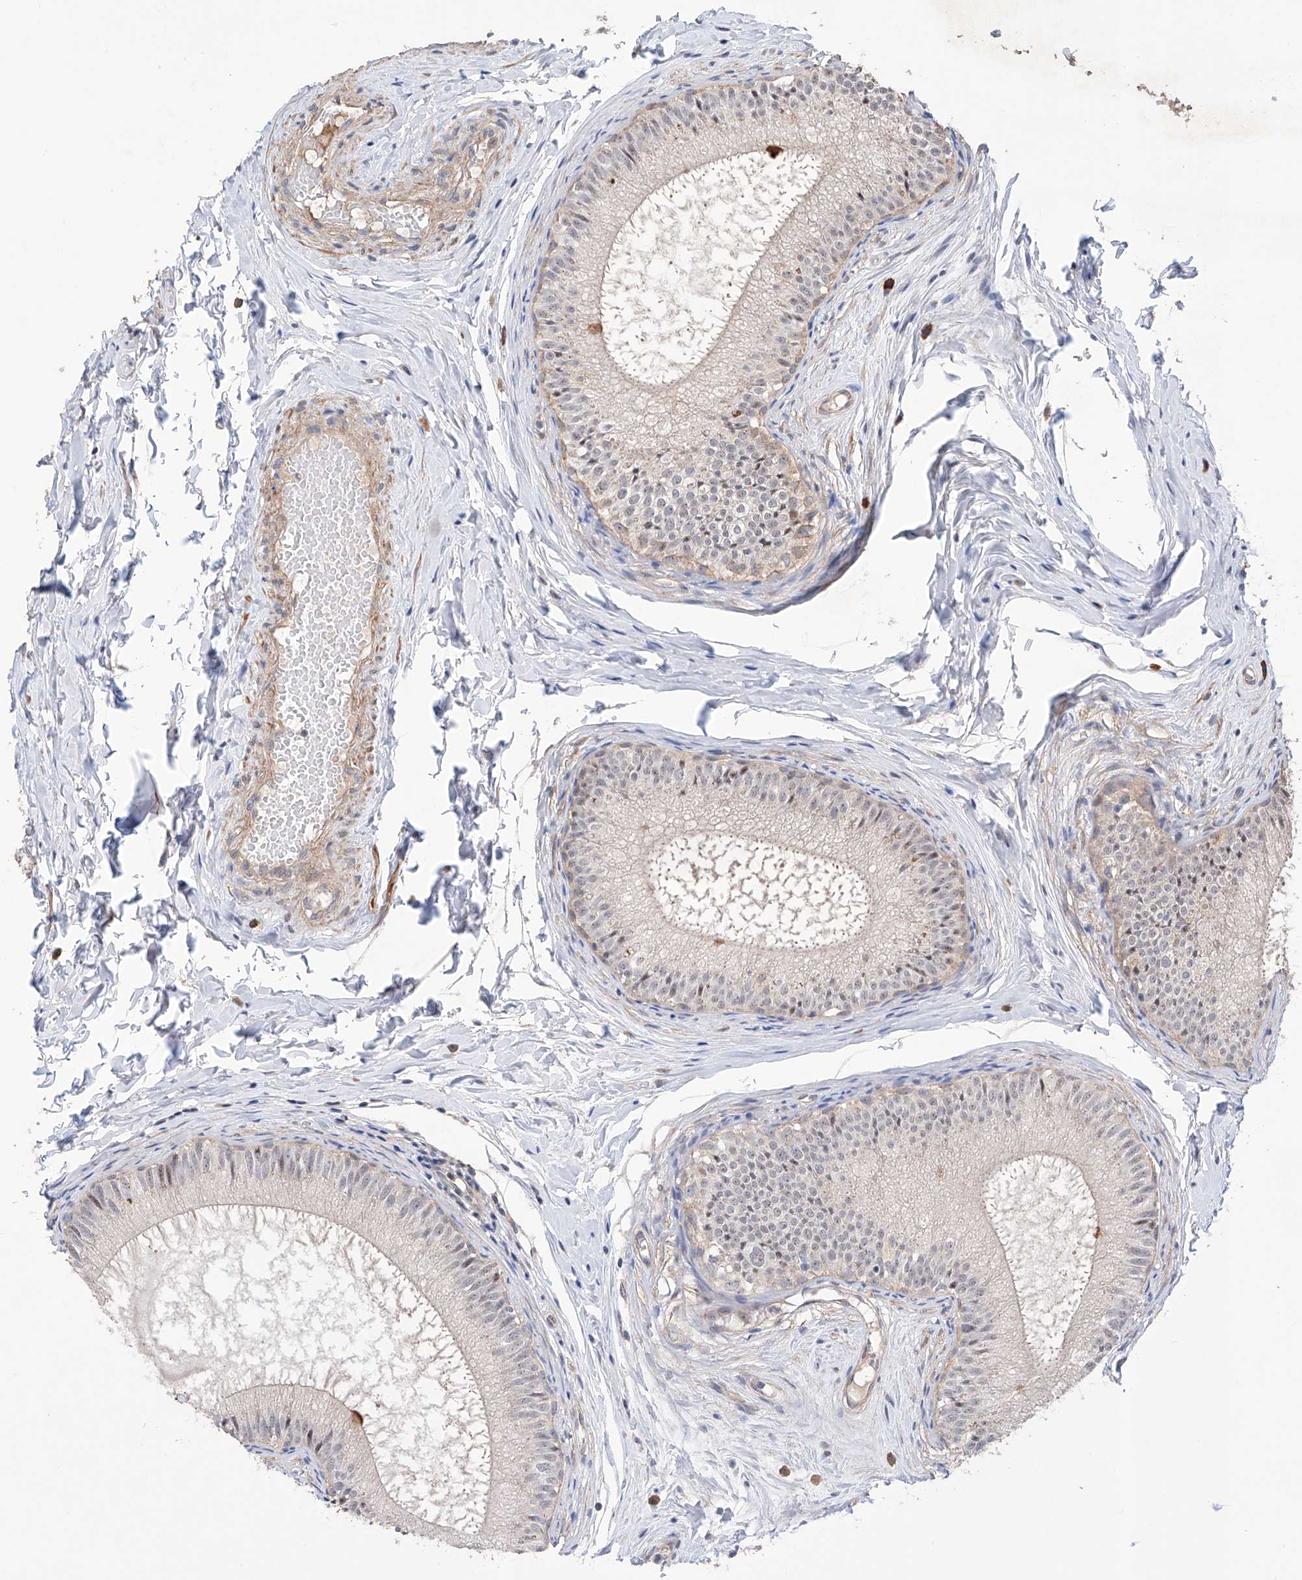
{"staining": {"intensity": "weak", "quantity": "25%-75%", "location": "cytoplasmic/membranous"}, "tissue": "epididymis", "cell_type": "Glandular cells", "image_type": "normal", "snomed": [{"axis": "morphology", "description": "Normal tissue, NOS"}, {"axis": "topography", "description": "Epididymis"}], "caption": "Immunohistochemical staining of benign human epididymis reveals weak cytoplasmic/membranous protein expression in about 25%-75% of glandular cells.", "gene": "AFG1L", "patient": {"sex": "male", "age": 34}}